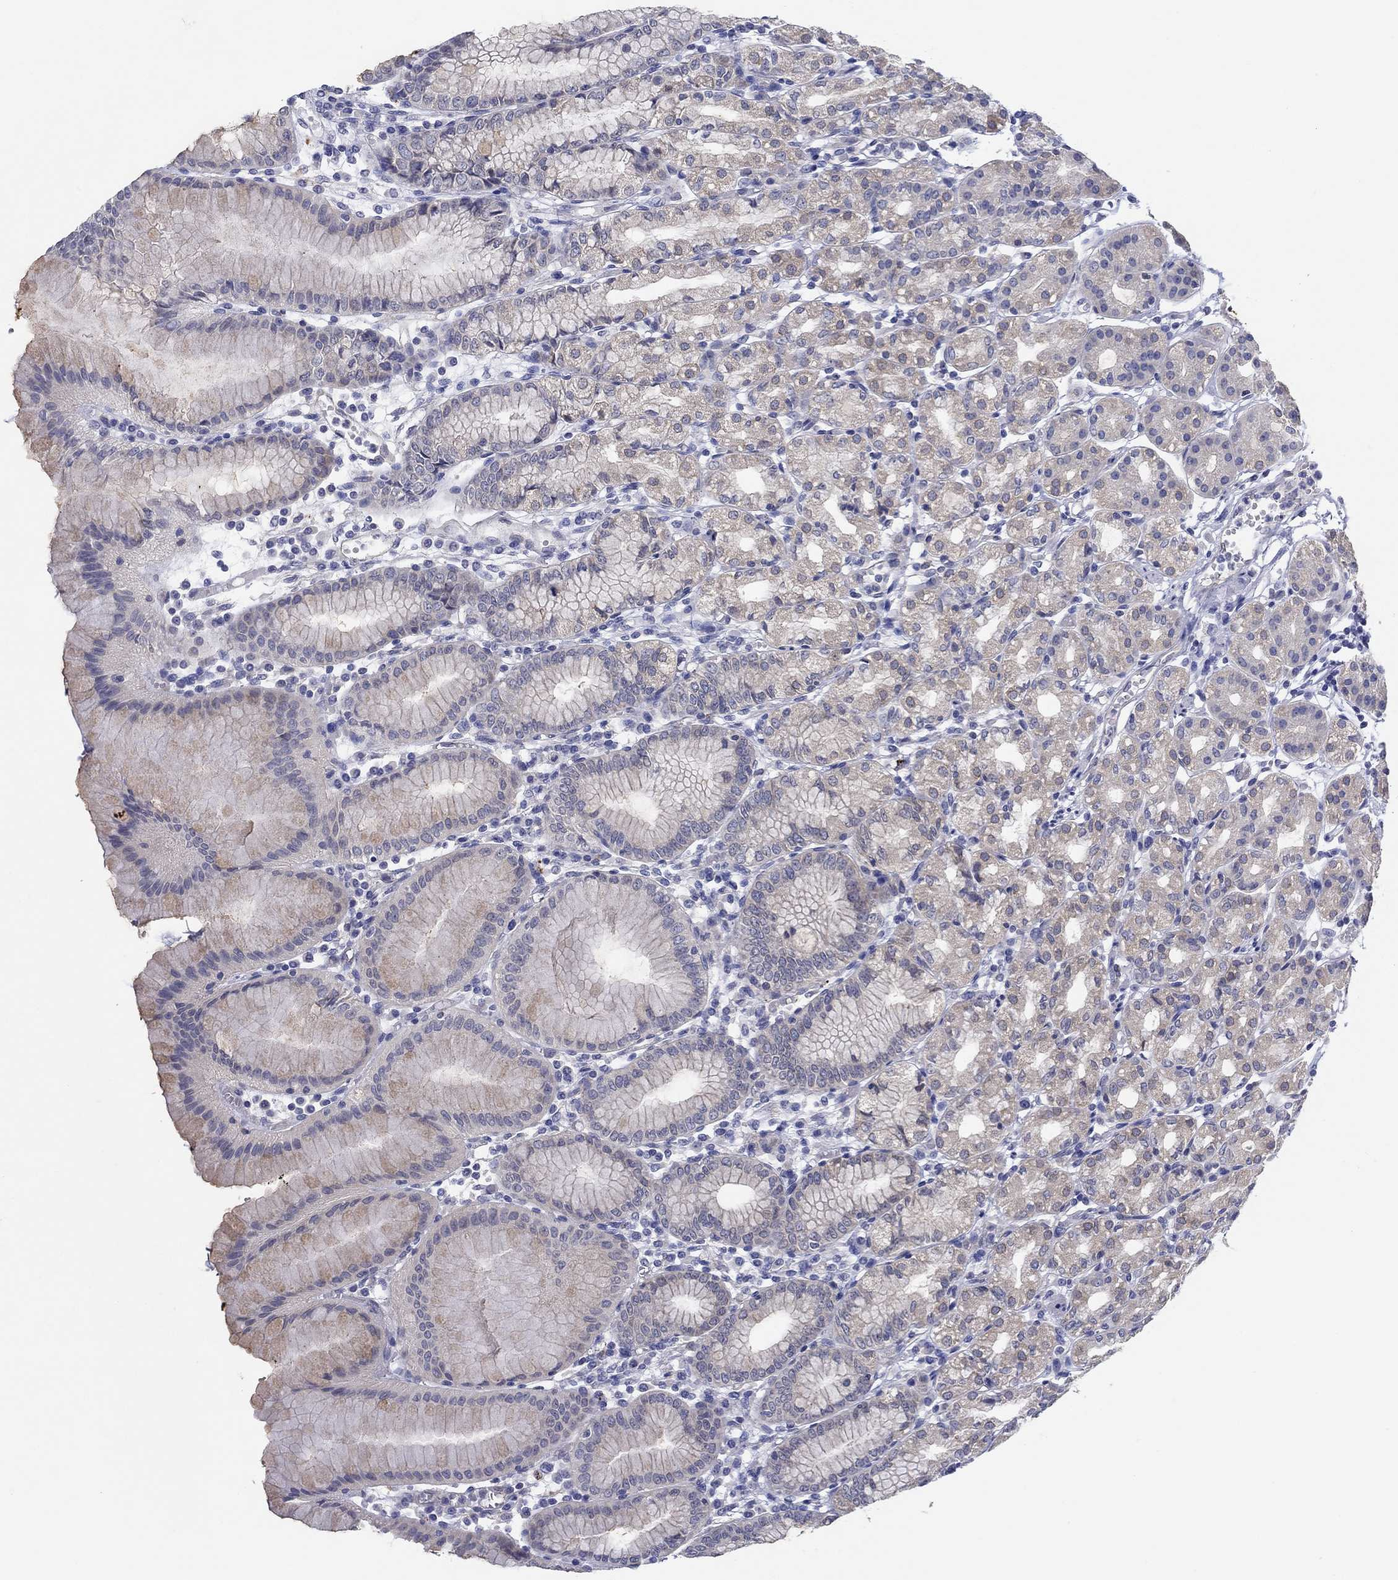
{"staining": {"intensity": "moderate", "quantity": "25%-75%", "location": "cytoplasmic/membranous"}, "tissue": "stomach", "cell_type": "Glandular cells", "image_type": "normal", "snomed": [{"axis": "morphology", "description": "Normal tissue, NOS"}, {"axis": "topography", "description": "Skeletal muscle"}, {"axis": "topography", "description": "Stomach"}], "caption": "Stomach stained with DAB (3,3'-diaminobenzidine) IHC reveals medium levels of moderate cytoplasmic/membranous positivity in about 25%-75% of glandular cells.", "gene": "ERMP1", "patient": {"sex": "female", "age": 57}}